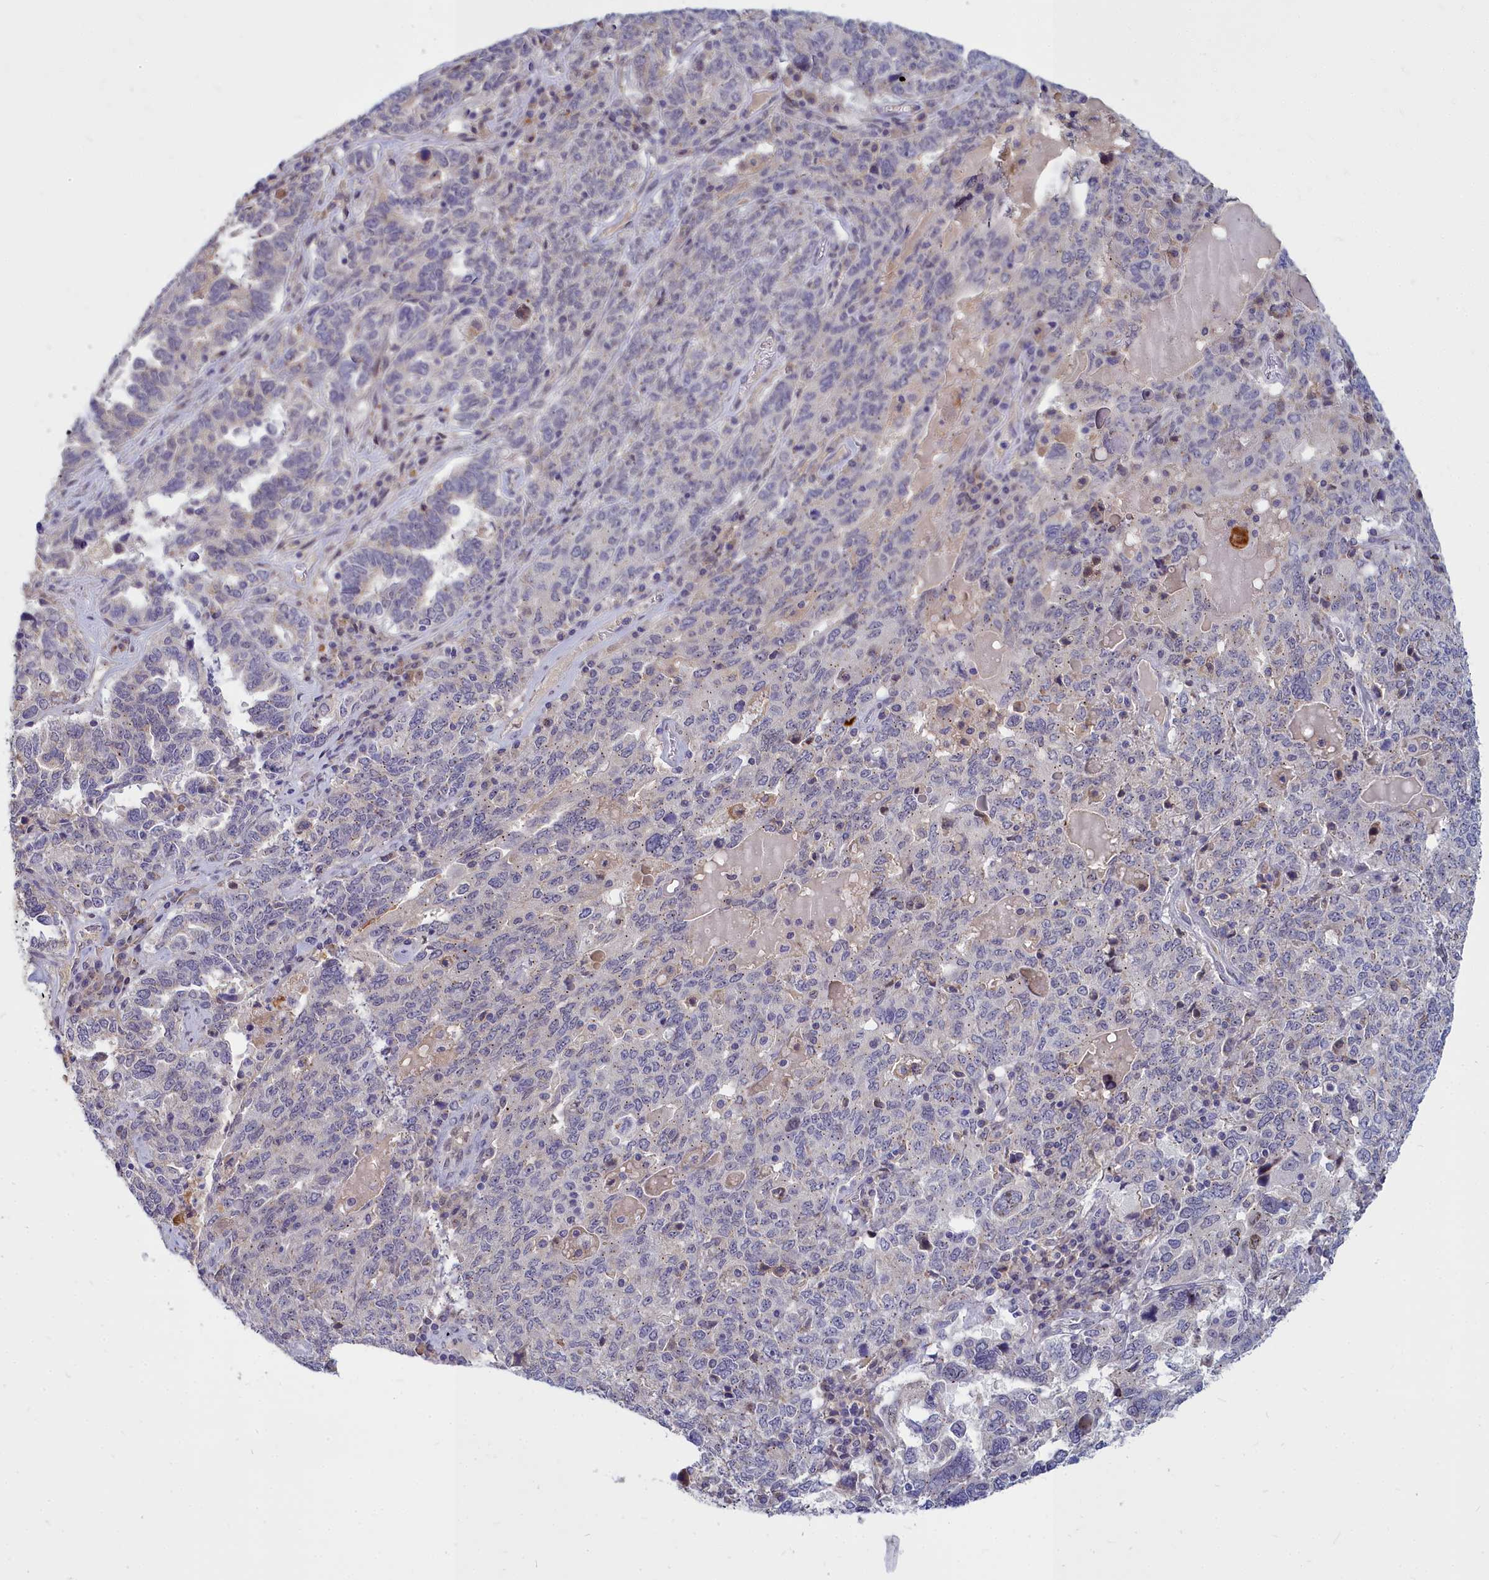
{"staining": {"intensity": "negative", "quantity": "none", "location": "none"}, "tissue": "ovarian cancer", "cell_type": "Tumor cells", "image_type": "cancer", "snomed": [{"axis": "morphology", "description": "Carcinoma, endometroid"}, {"axis": "topography", "description": "Ovary"}], "caption": "High magnification brightfield microscopy of ovarian cancer stained with DAB (brown) and counterstained with hematoxylin (blue): tumor cells show no significant expression.", "gene": "NOXA1", "patient": {"sex": "female", "age": 62}}